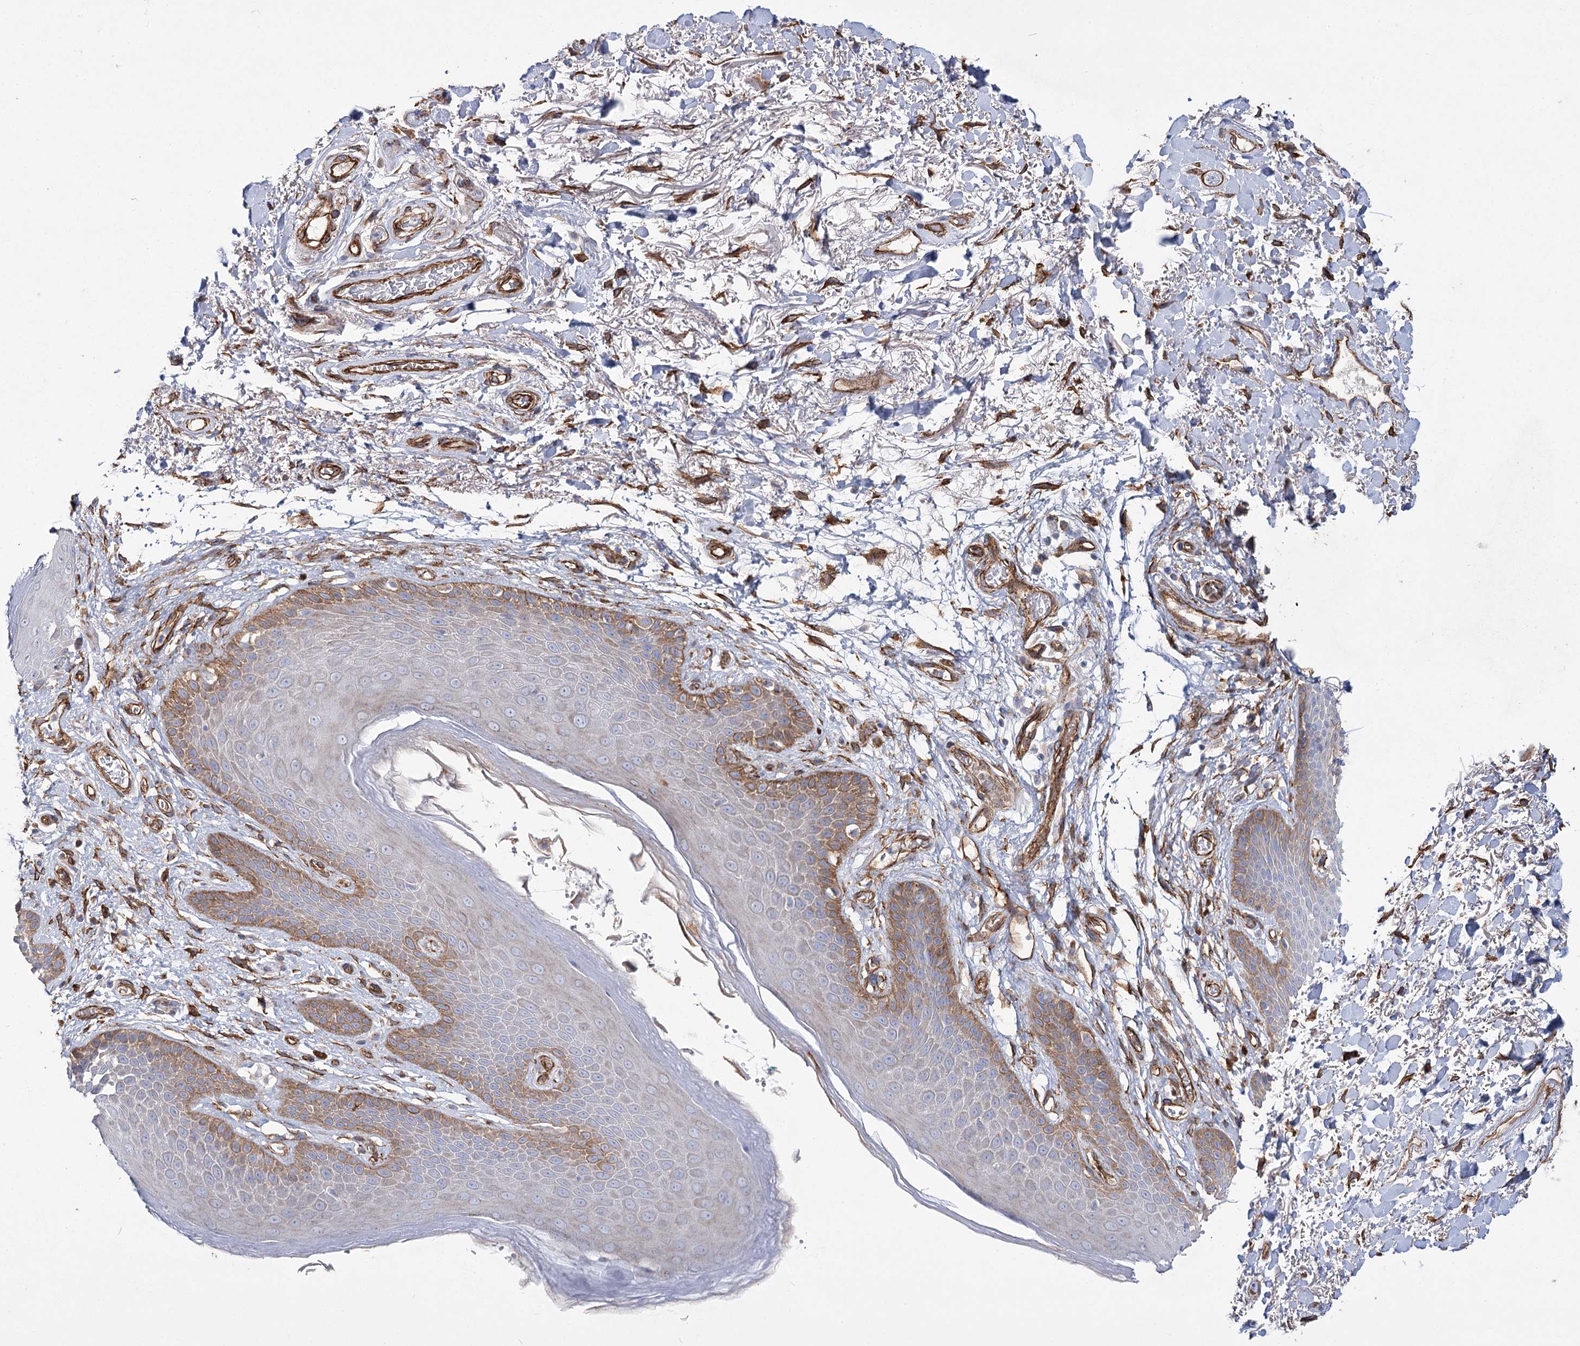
{"staining": {"intensity": "moderate", "quantity": "25%-75%", "location": "cytoplasmic/membranous"}, "tissue": "skin", "cell_type": "Epidermal cells", "image_type": "normal", "snomed": [{"axis": "morphology", "description": "Normal tissue, NOS"}, {"axis": "topography", "description": "Anal"}], "caption": "Immunohistochemical staining of normal human skin demonstrates moderate cytoplasmic/membranous protein expression in approximately 25%-75% of epidermal cells.", "gene": "TMEM164", "patient": {"sex": "male", "age": 74}}